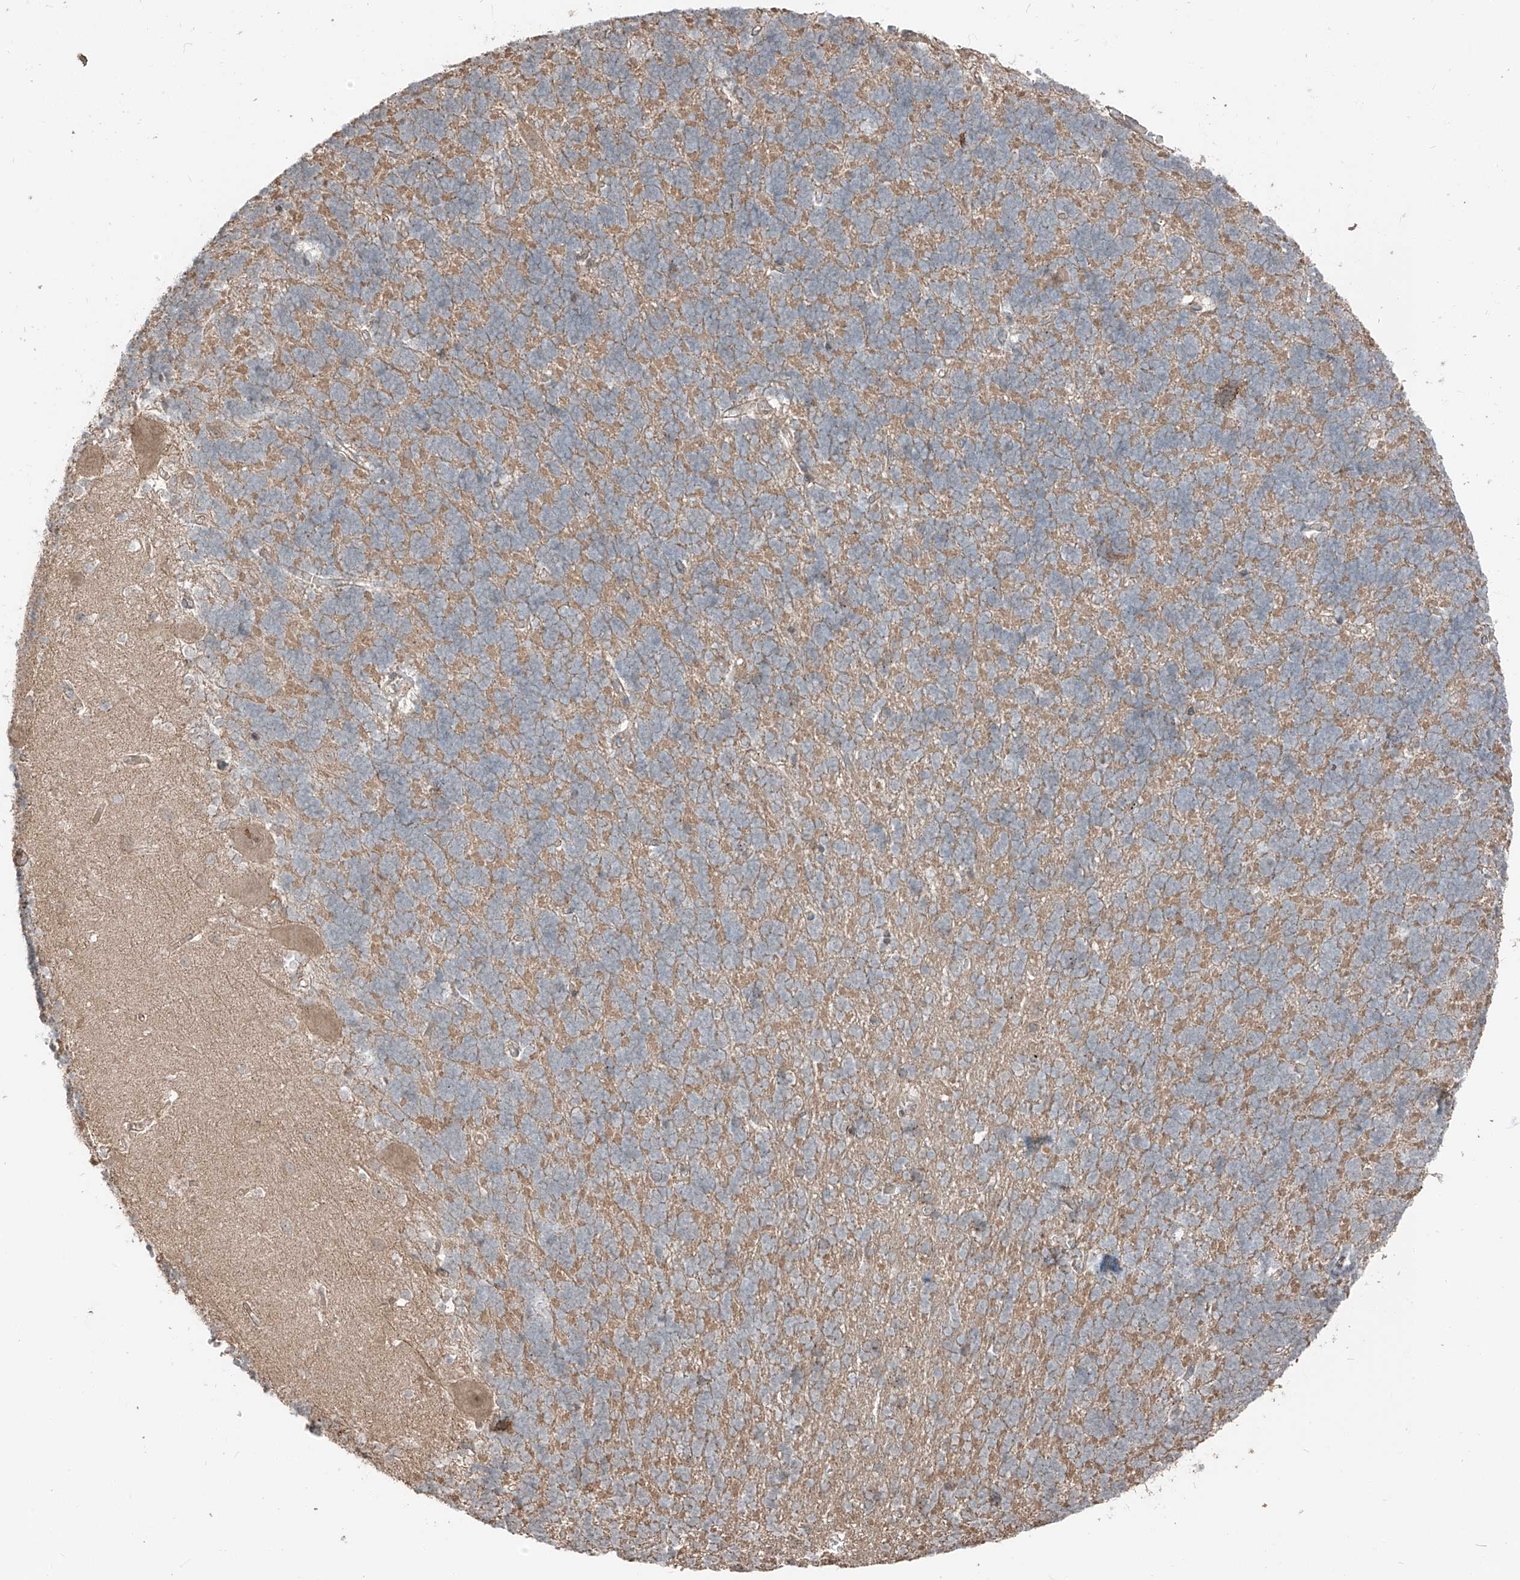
{"staining": {"intensity": "moderate", "quantity": "25%-75%", "location": "cytoplasmic/membranous"}, "tissue": "cerebellum", "cell_type": "Cells in granular layer", "image_type": "normal", "snomed": [{"axis": "morphology", "description": "Normal tissue, NOS"}, {"axis": "topography", "description": "Cerebellum"}], "caption": "Cerebellum stained with IHC exhibits moderate cytoplasmic/membranous positivity in about 25%-75% of cells in granular layer. (DAB IHC with brightfield microscopy, high magnification).", "gene": "CEP162", "patient": {"sex": "male", "age": 37}}